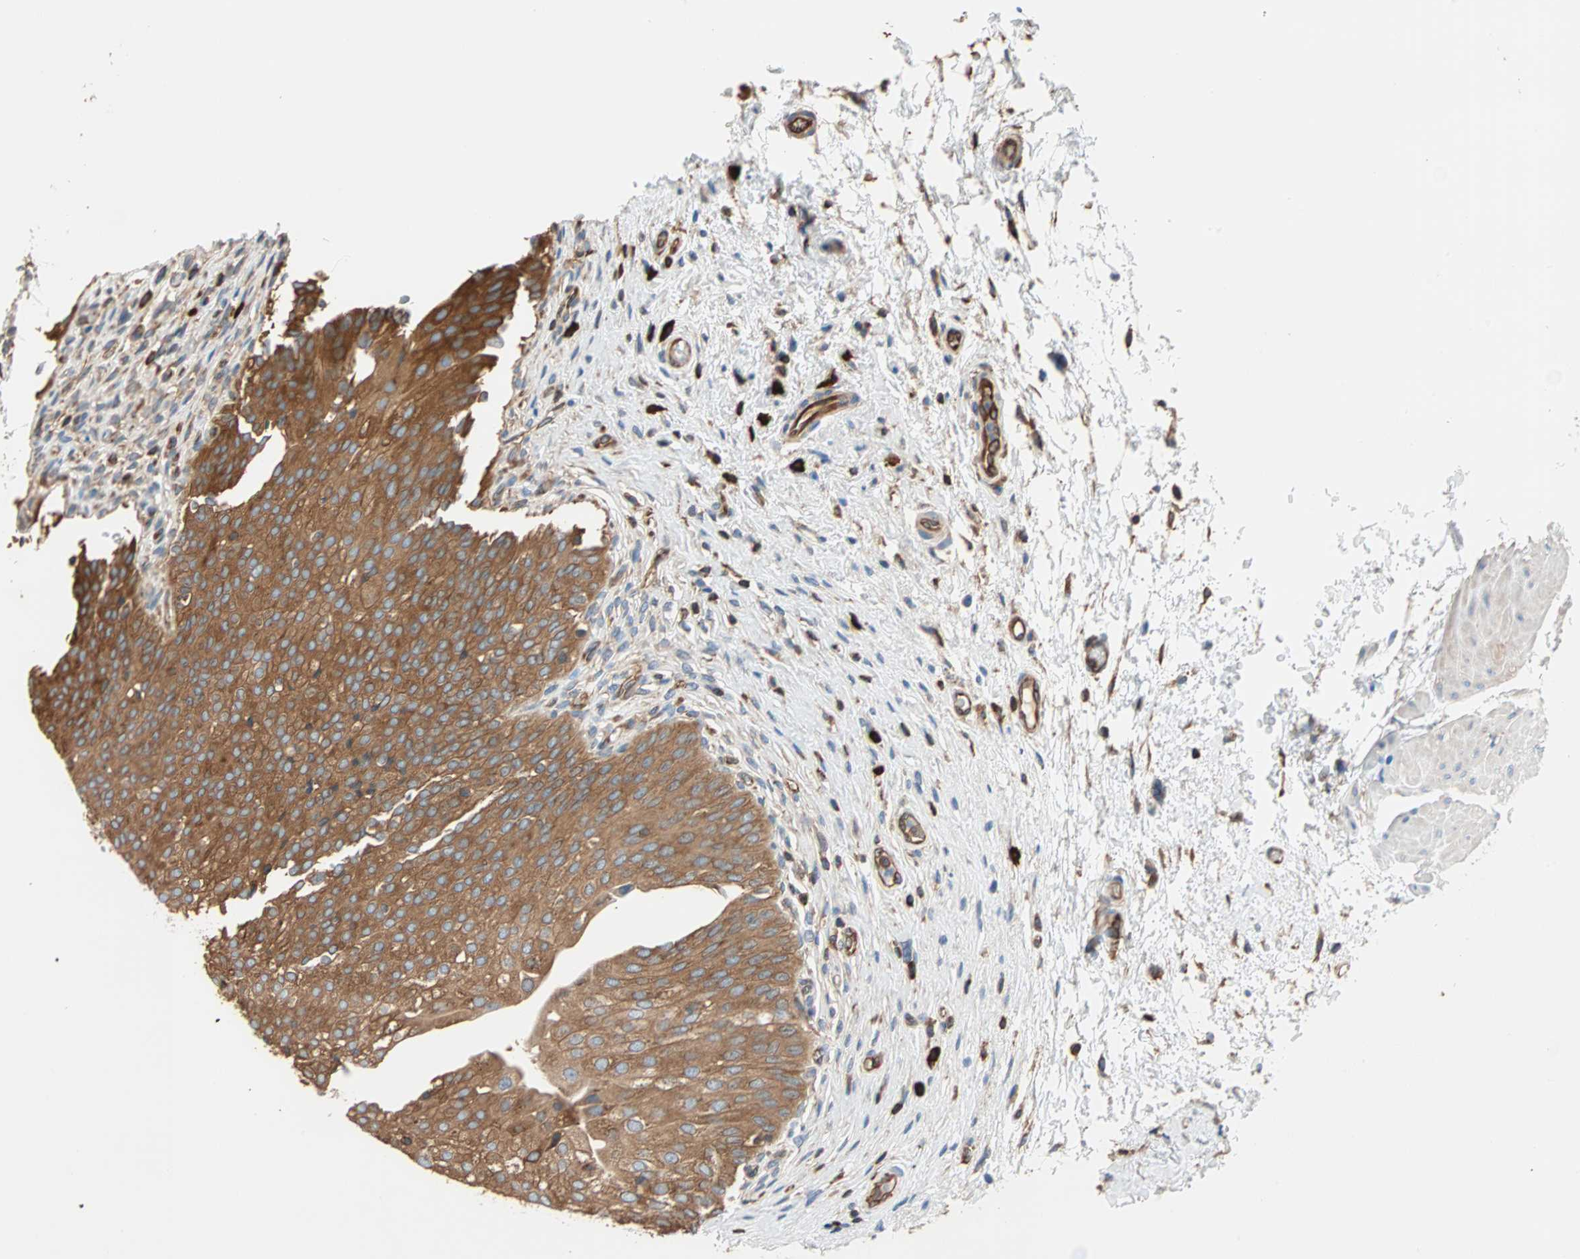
{"staining": {"intensity": "strong", "quantity": ">75%", "location": "cytoplasmic/membranous"}, "tissue": "urinary bladder", "cell_type": "Urothelial cells", "image_type": "normal", "snomed": [{"axis": "morphology", "description": "Normal tissue, NOS"}, {"axis": "morphology", "description": "Urothelial carcinoma, High grade"}, {"axis": "topography", "description": "Urinary bladder"}], "caption": "An immunohistochemistry image of unremarkable tissue is shown. Protein staining in brown labels strong cytoplasmic/membranous positivity in urinary bladder within urothelial cells. (Brightfield microscopy of DAB IHC at high magnification).", "gene": "EEF2", "patient": {"sex": "male", "age": 46}}